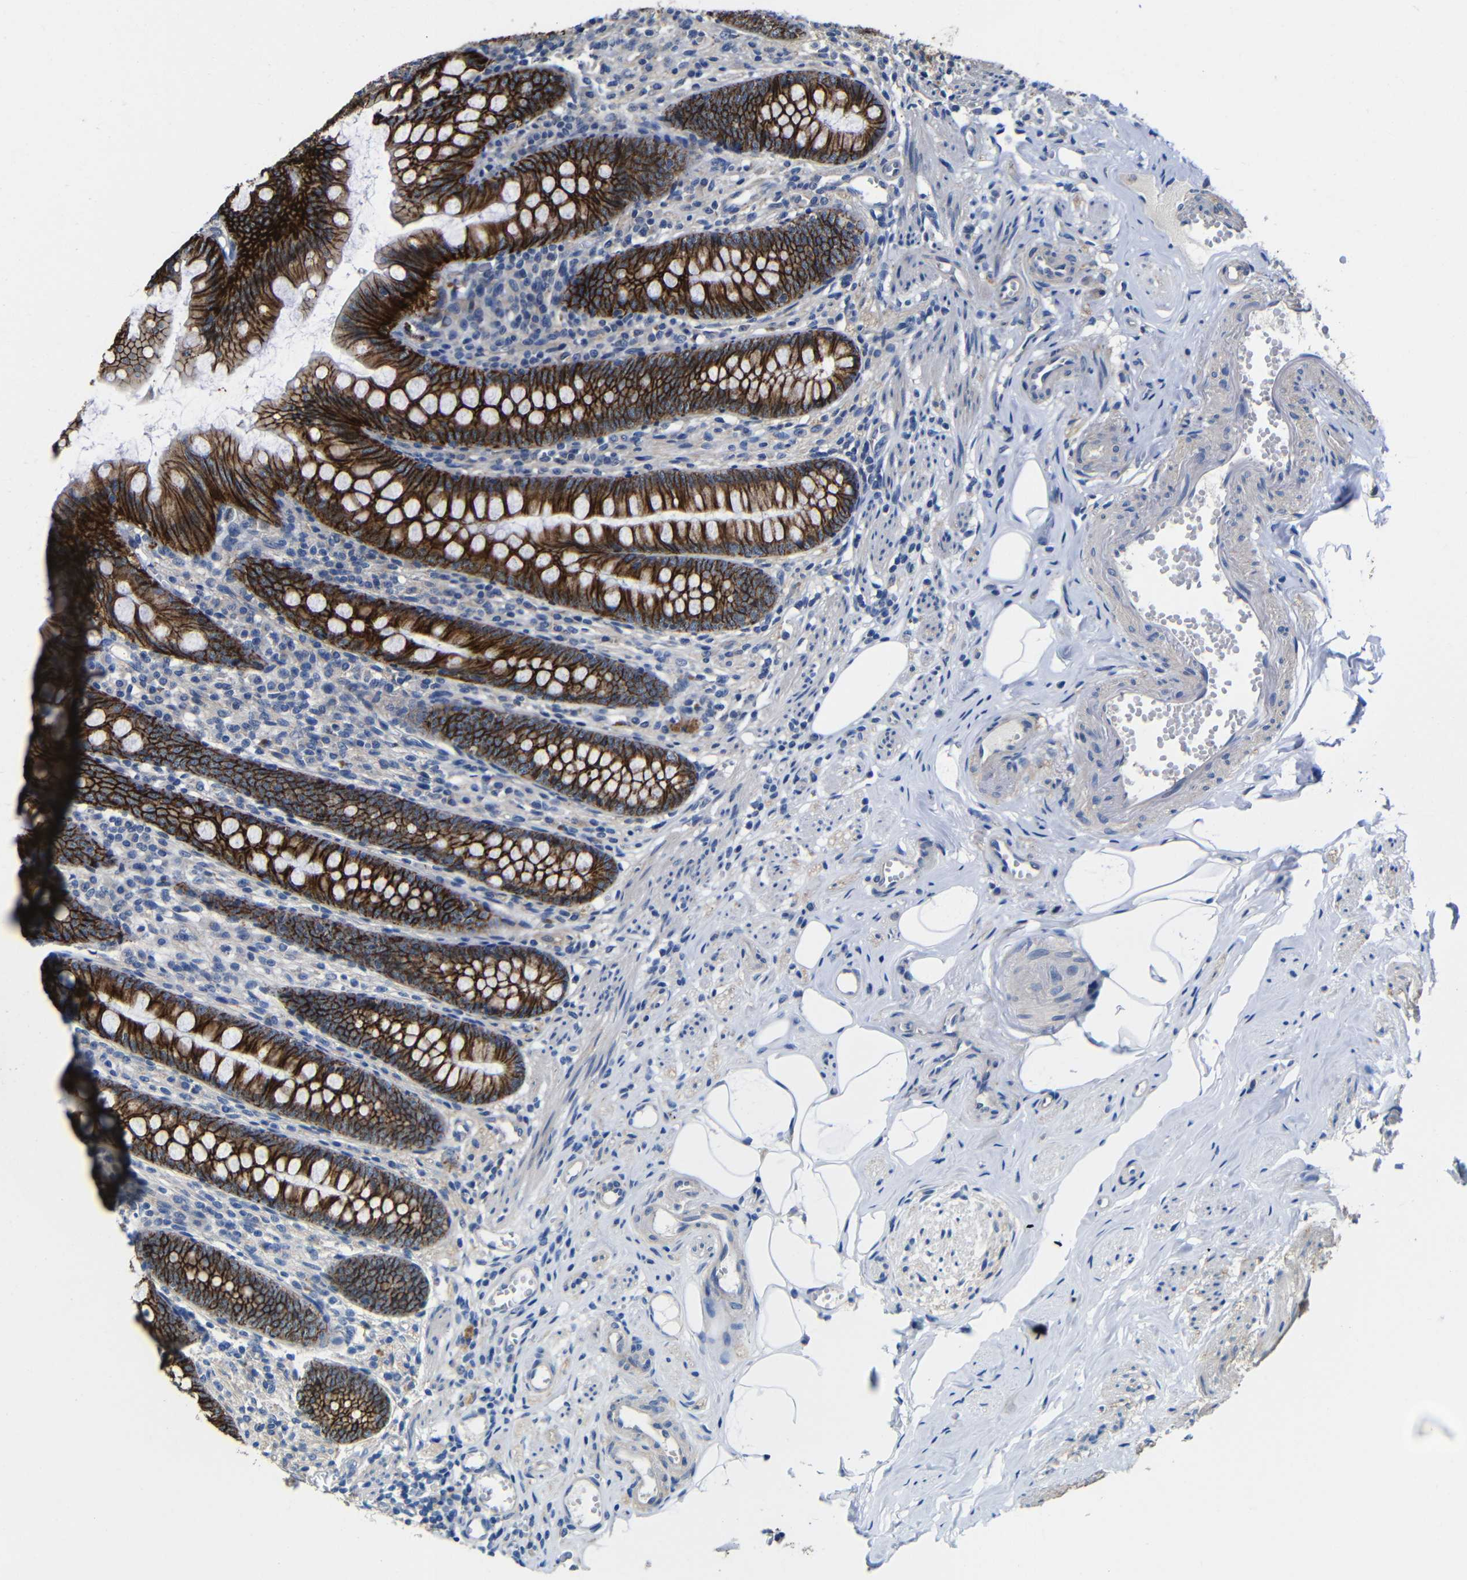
{"staining": {"intensity": "strong", "quantity": ">75%", "location": "cytoplasmic/membranous"}, "tissue": "appendix", "cell_type": "Glandular cells", "image_type": "normal", "snomed": [{"axis": "morphology", "description": "Normal tissue, NOS"}, {"axis": "topography", "description": "Appendix"}], "caption": "Protein expression analysis of normal appendix displays strong cytoplasmic/membranous staining in approximately >75% of glandular cells.", "gene": "ZNF90", "patient": {"sex": "female", "age": 77}}